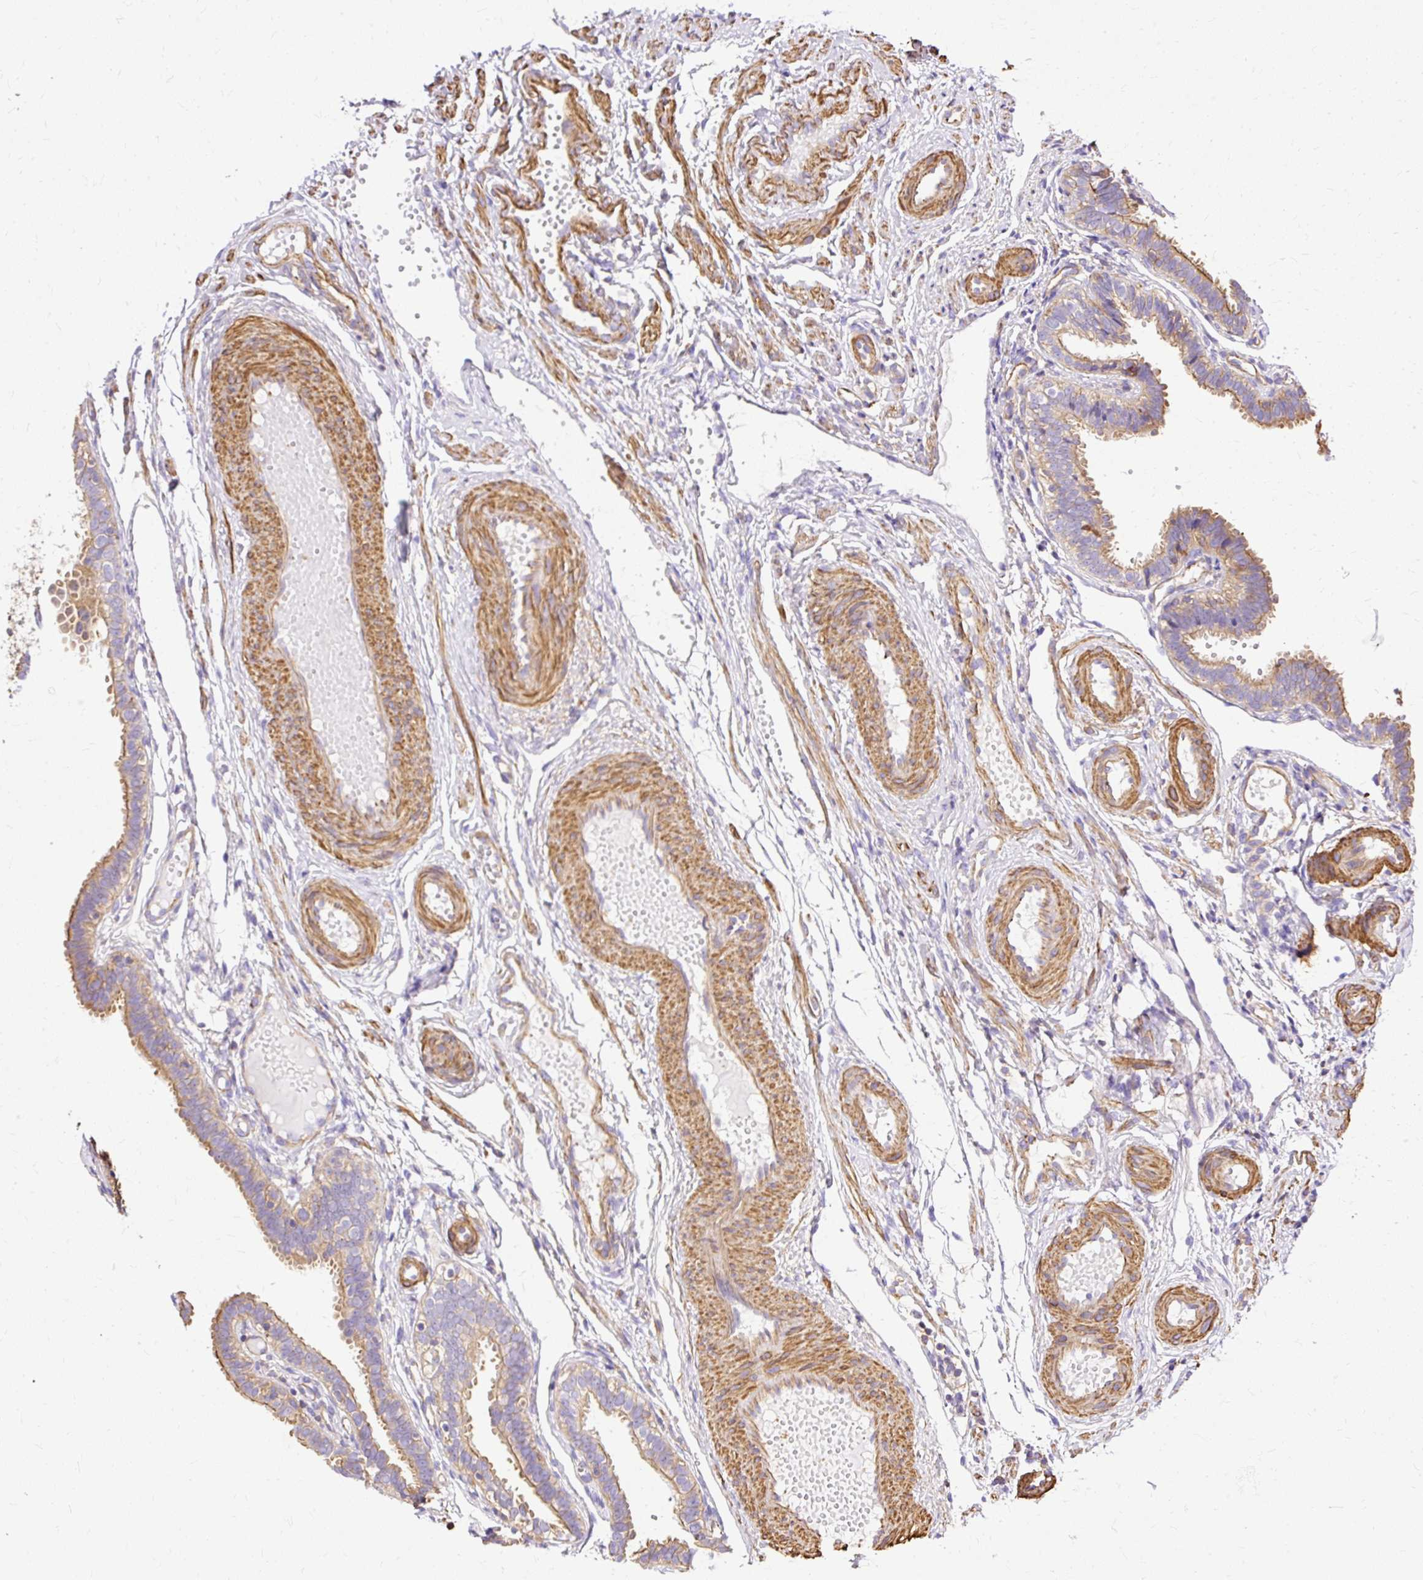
{"staining": {"intensity": "moderate", "quantity": "25%-75%", "location": "cytoplasmic/membranous"}, "tissue": "fallopian tube", "cell_type": "Glandular cells", "image_type": "normal", "snomed": [{"axis": "morphology", "description": "Normal tissue, NOS"}, {"axis": "topography", "description": "Fallopian tube"}], "caption": "Moderate cytoplasmic/membranous positivity for a protein is present in approximately 25%-75% of glandular cells of benign fallopian tube using immunohistochemistry.", "gene": "KLHL11", "patient": {"sex": "female", "age": 37}}